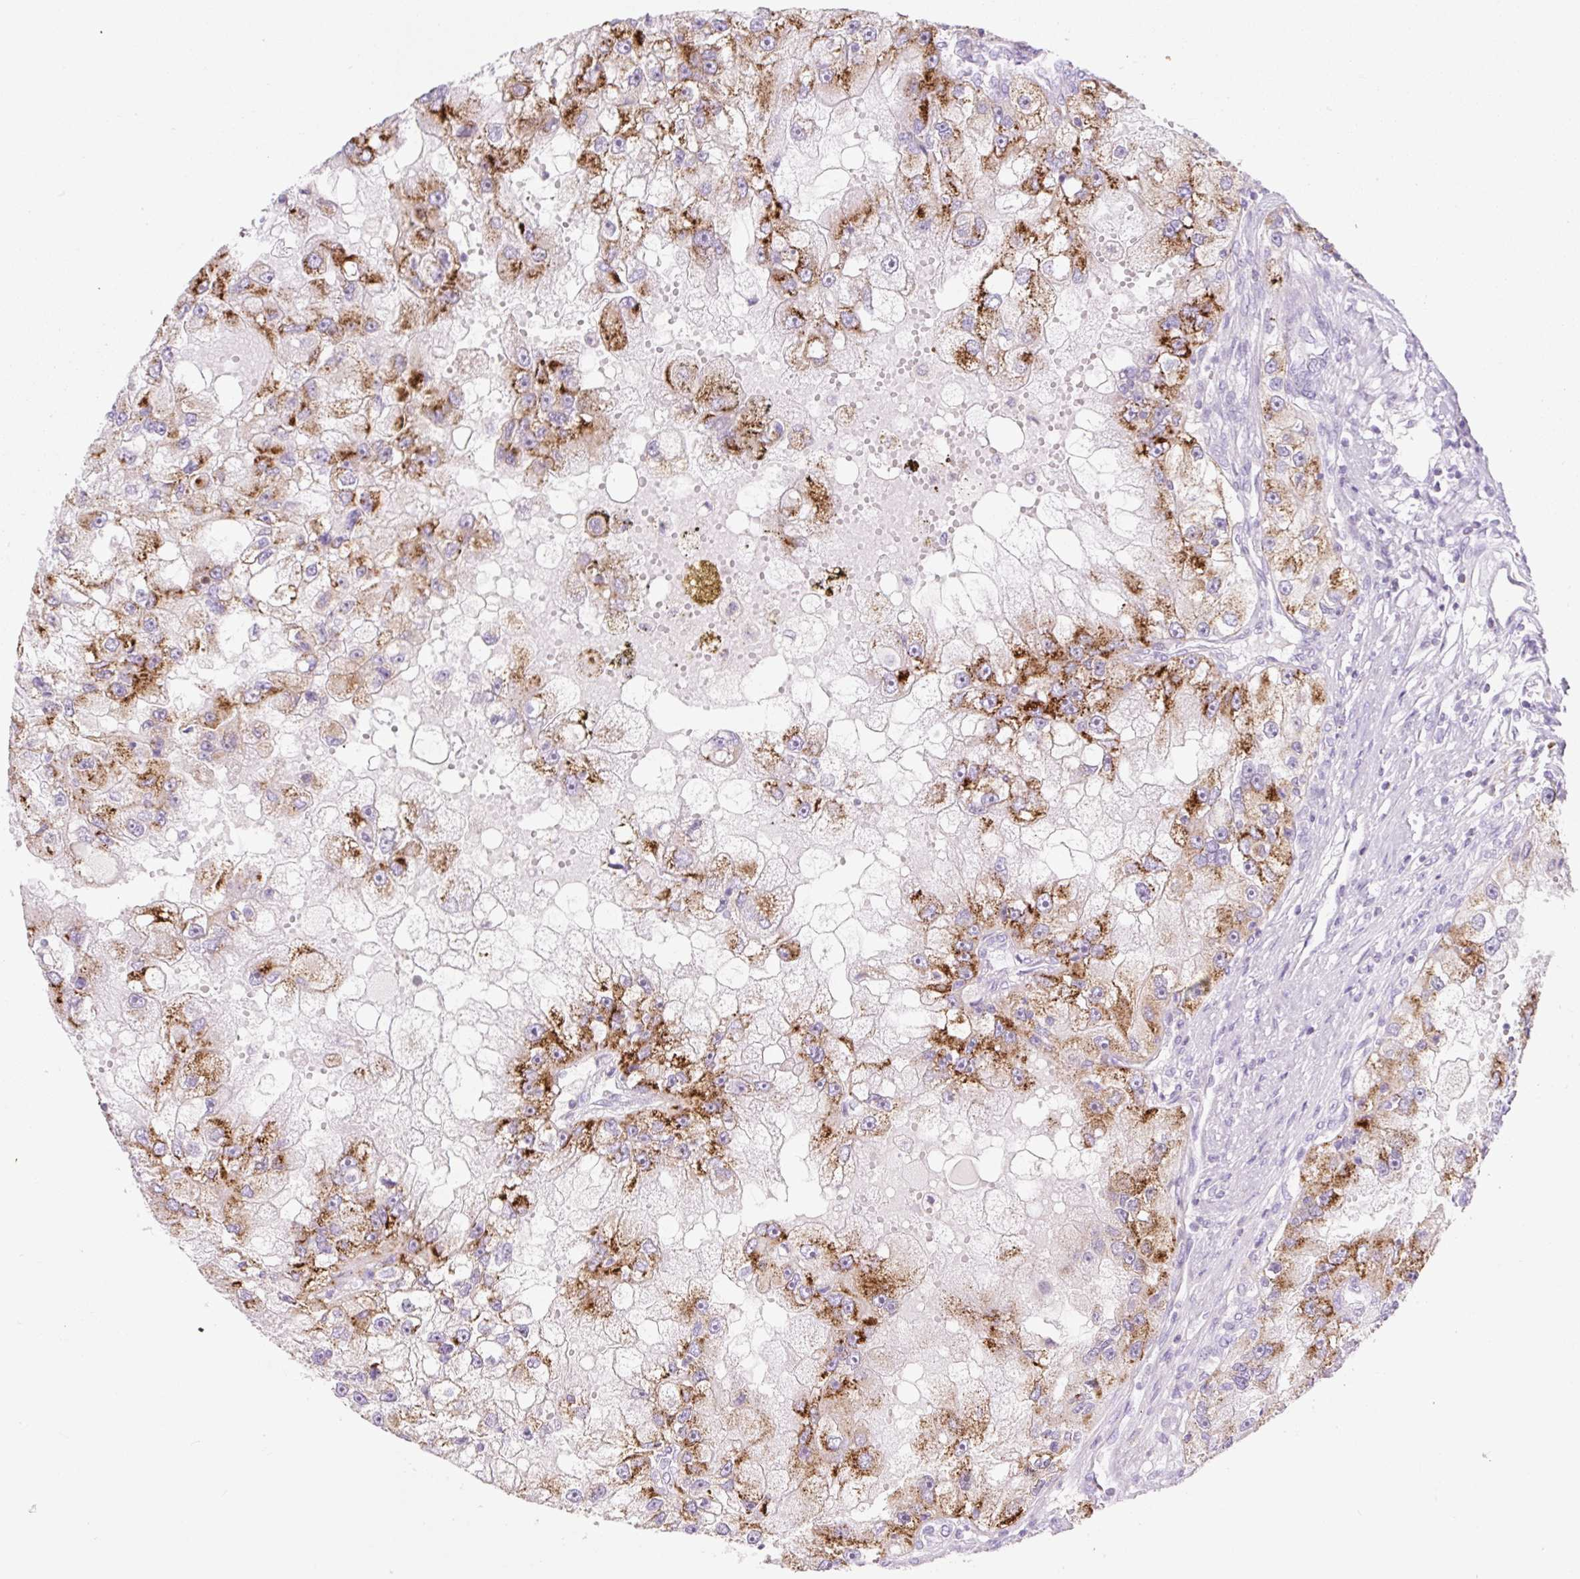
{"staining": {"intensity": "moderate", "quantity": ">75%", "location": "cytoplasmic/membranous"}, "tissue": "renal cancer", "cell_type": "Tumor cells", "image_type": "cancer", "snomed": [{"axis": "morphology", "description": "Adenocarcinoma, NOS"}, {"axis": "topography", "description": "Kidney"}], "caption": "Renal cancer (adenocarcinoma) stained for a protein (brown) reveals moderate cytoplasmic/membranous positive staining in about >75% of tumor cells.", "gene": "FOCAD", "patient": {"sex": "male", "age": 63}}